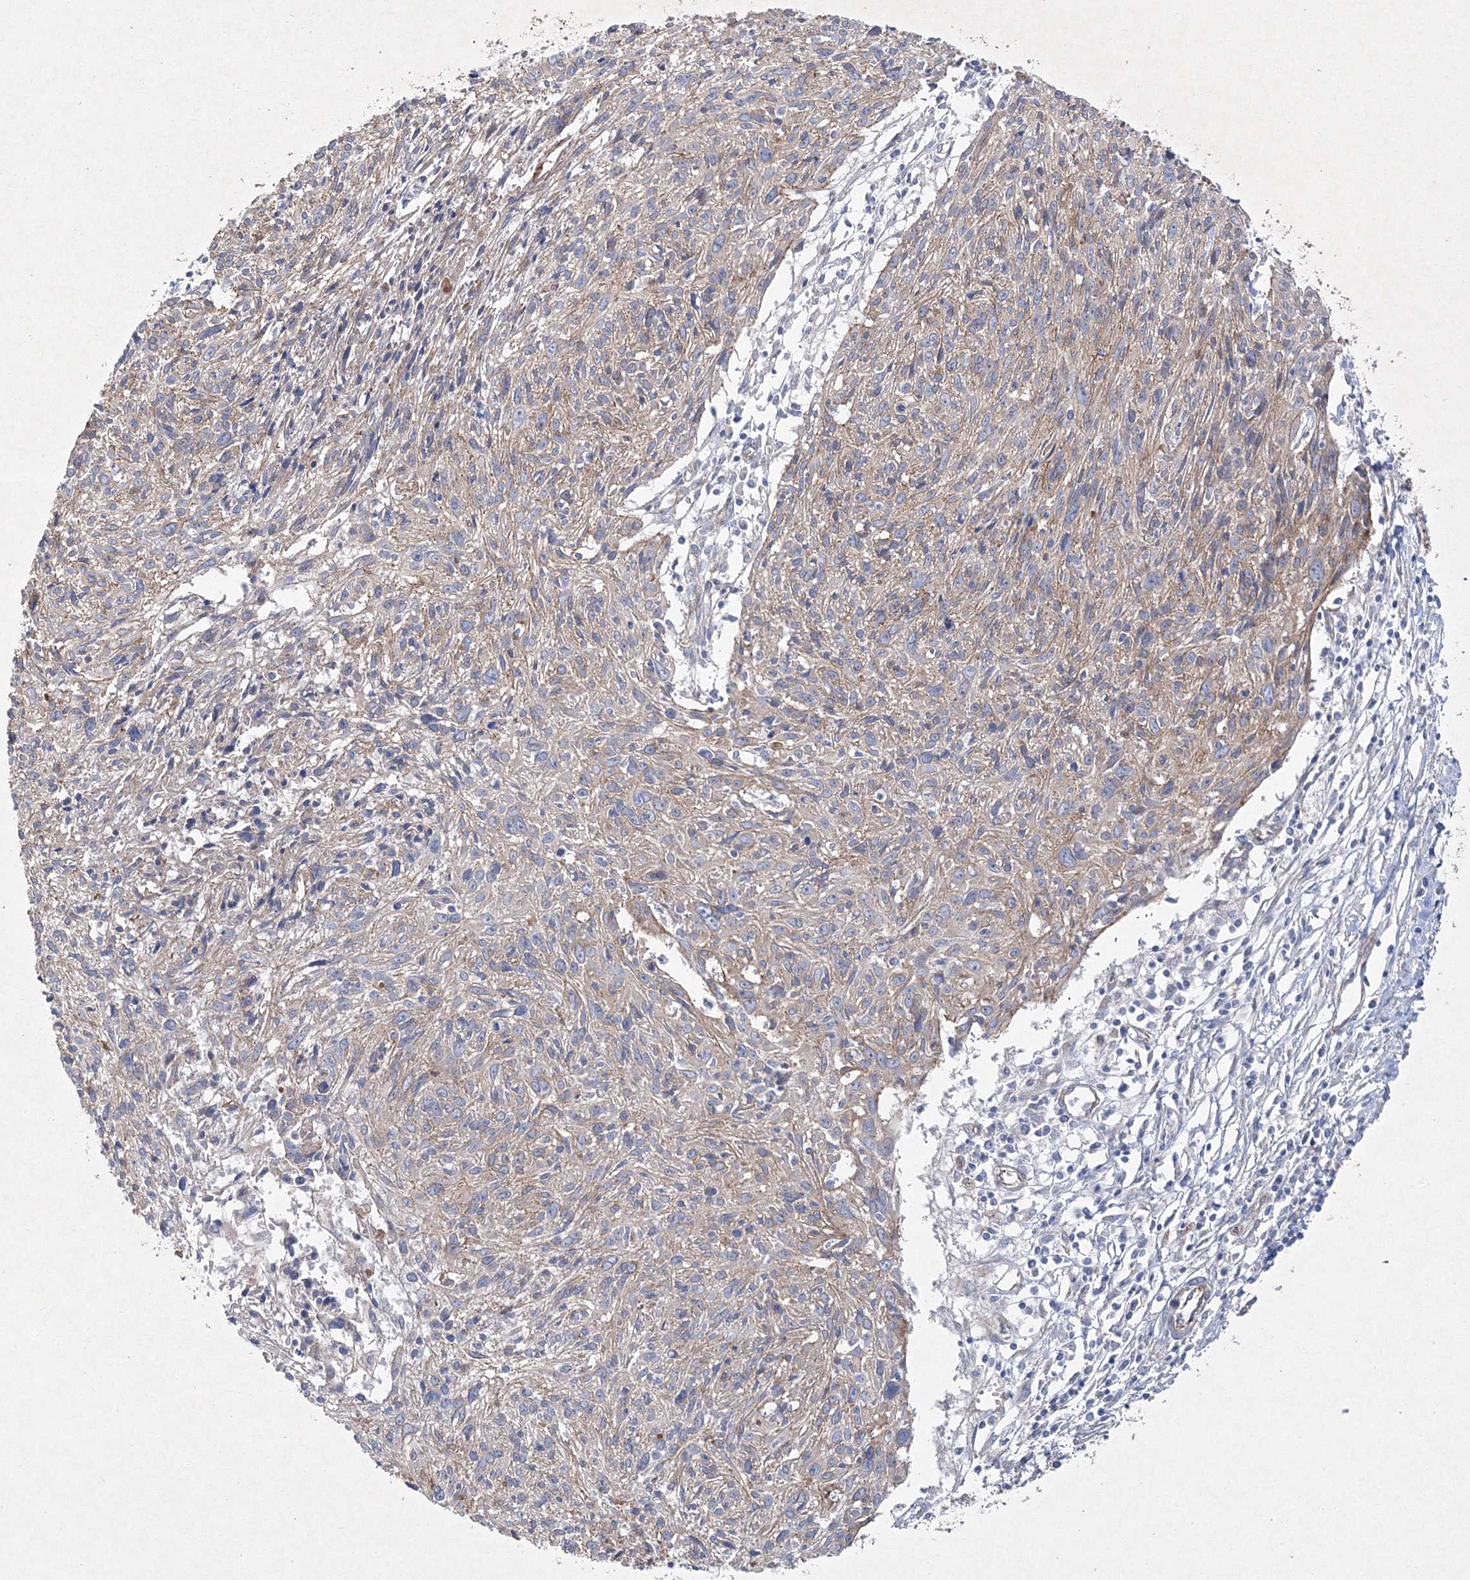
{"staining": {"intensity": "weak", "quantity": "25%-75%", "location": "cytoplasmic/membranous"}, "tissue": "cervical cancer", "cell_type": "Tumor cells", "image_type": "cancer", "snomed": [{"axis": "morphology", "description": "Squamous cell carcinoma, NOS"}, {"axis": "topography", "description": "Cervix"}], "caption": "Immunohistochemistry histopathology image of neoplastic tissue: human cervical cancer stained using immunohistochemistry (IHC) shows low levels of weak protein expression localized specifically in the cytoplasmic/membranous of tumor cells, appearing as a cytoplasmic/membranous brown color.", "gene": "NAA40", "patient": {"sex": "female", "age": 51}}